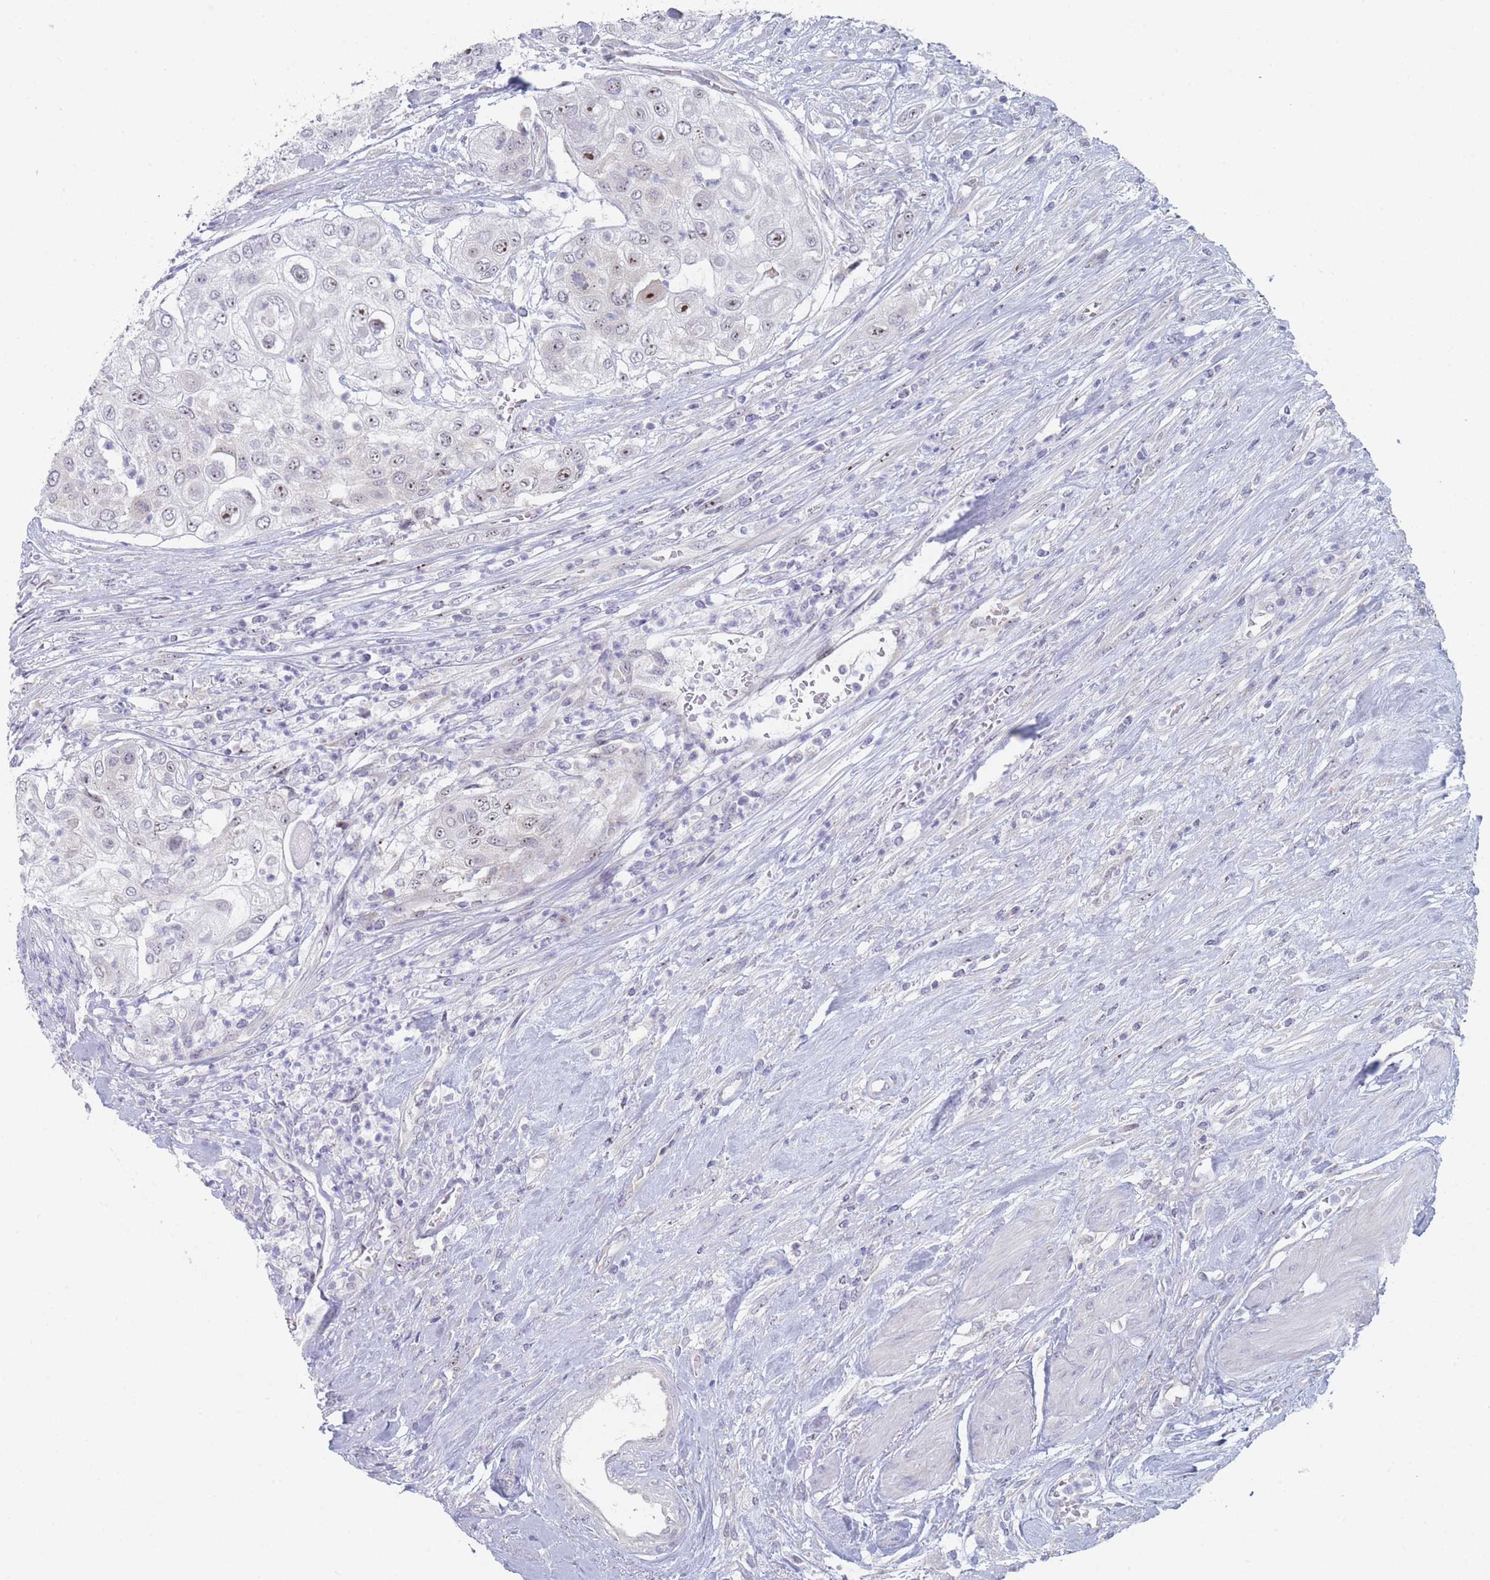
{"staining": {"intensity": "moderate", "quantity": "<25%", "location": "nuclear"}, "tissue": "urothelial cancer", "cell_type": "Tumor cells", "image_type": "cancer", "snomed": [{"axis": "morphology", "description": "Urothelial carcinoma, High grade"}, {"axis": "topography", "description": "Urinary bladder"}], "caption": "Moderate nuclear protein staining is present in about <25% of tumor cells in urothelial carcinoma (high-grade).", "gene": "RNF8", "patient": {"sex": "female", "age": 79}}